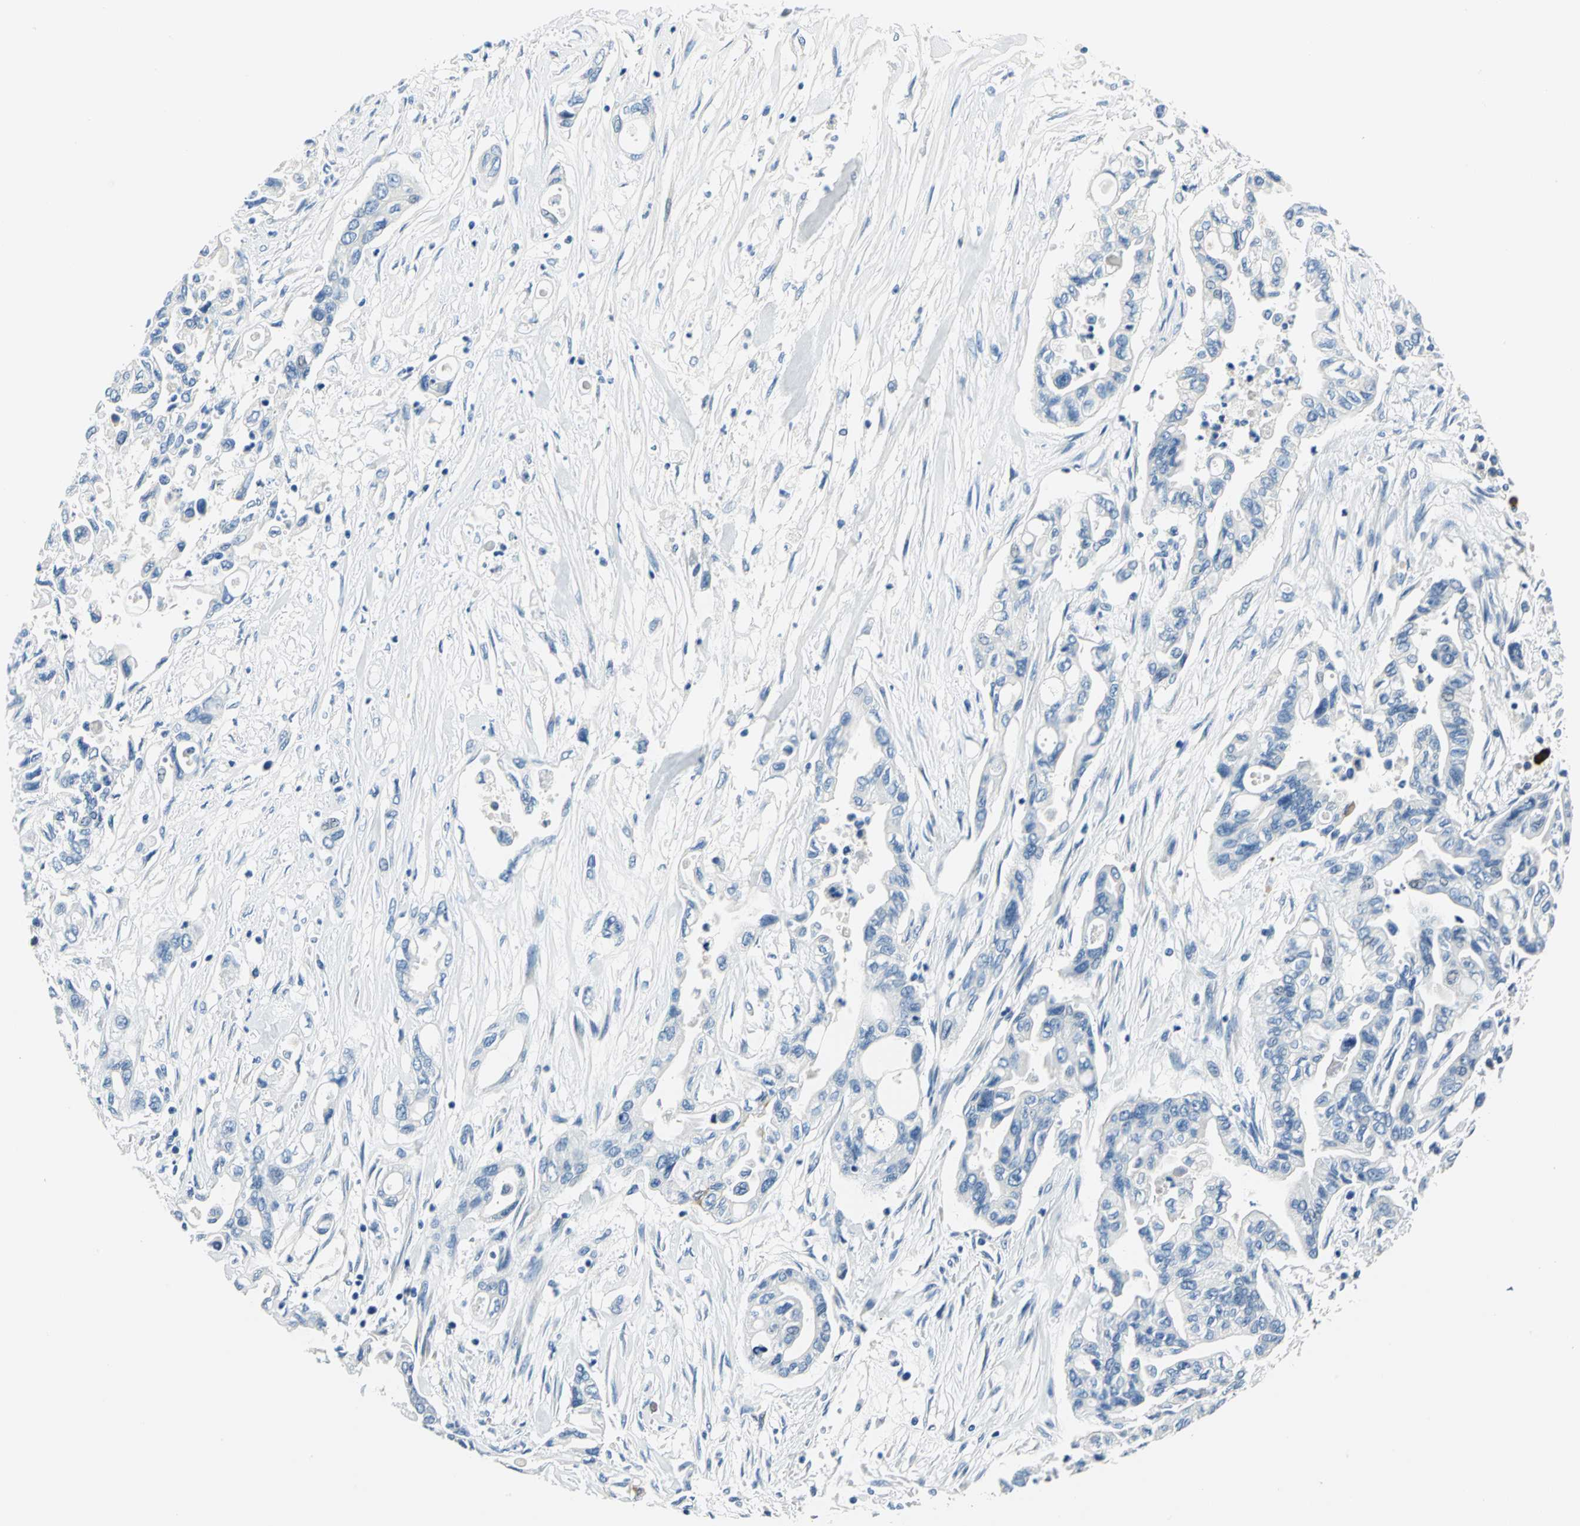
{"staining": {"intensity": "negative", "quantity": "none", "location": "none"}, "tissue": "pancreatic cancer", "cell_type": "Tumor cells", "image_type": "cancer", "snomed": [{"axis": "morphology", "description": "Adenocarcinoma, NOS"}, {"axis": "topography", "description": "Pancreas"}], "caption": "IHC of human adenocarcinoma (pancreatic) displays no expression in tumor cells.", "gene": "TRIM25", "patient": {"sex": "female", "age": 57}}